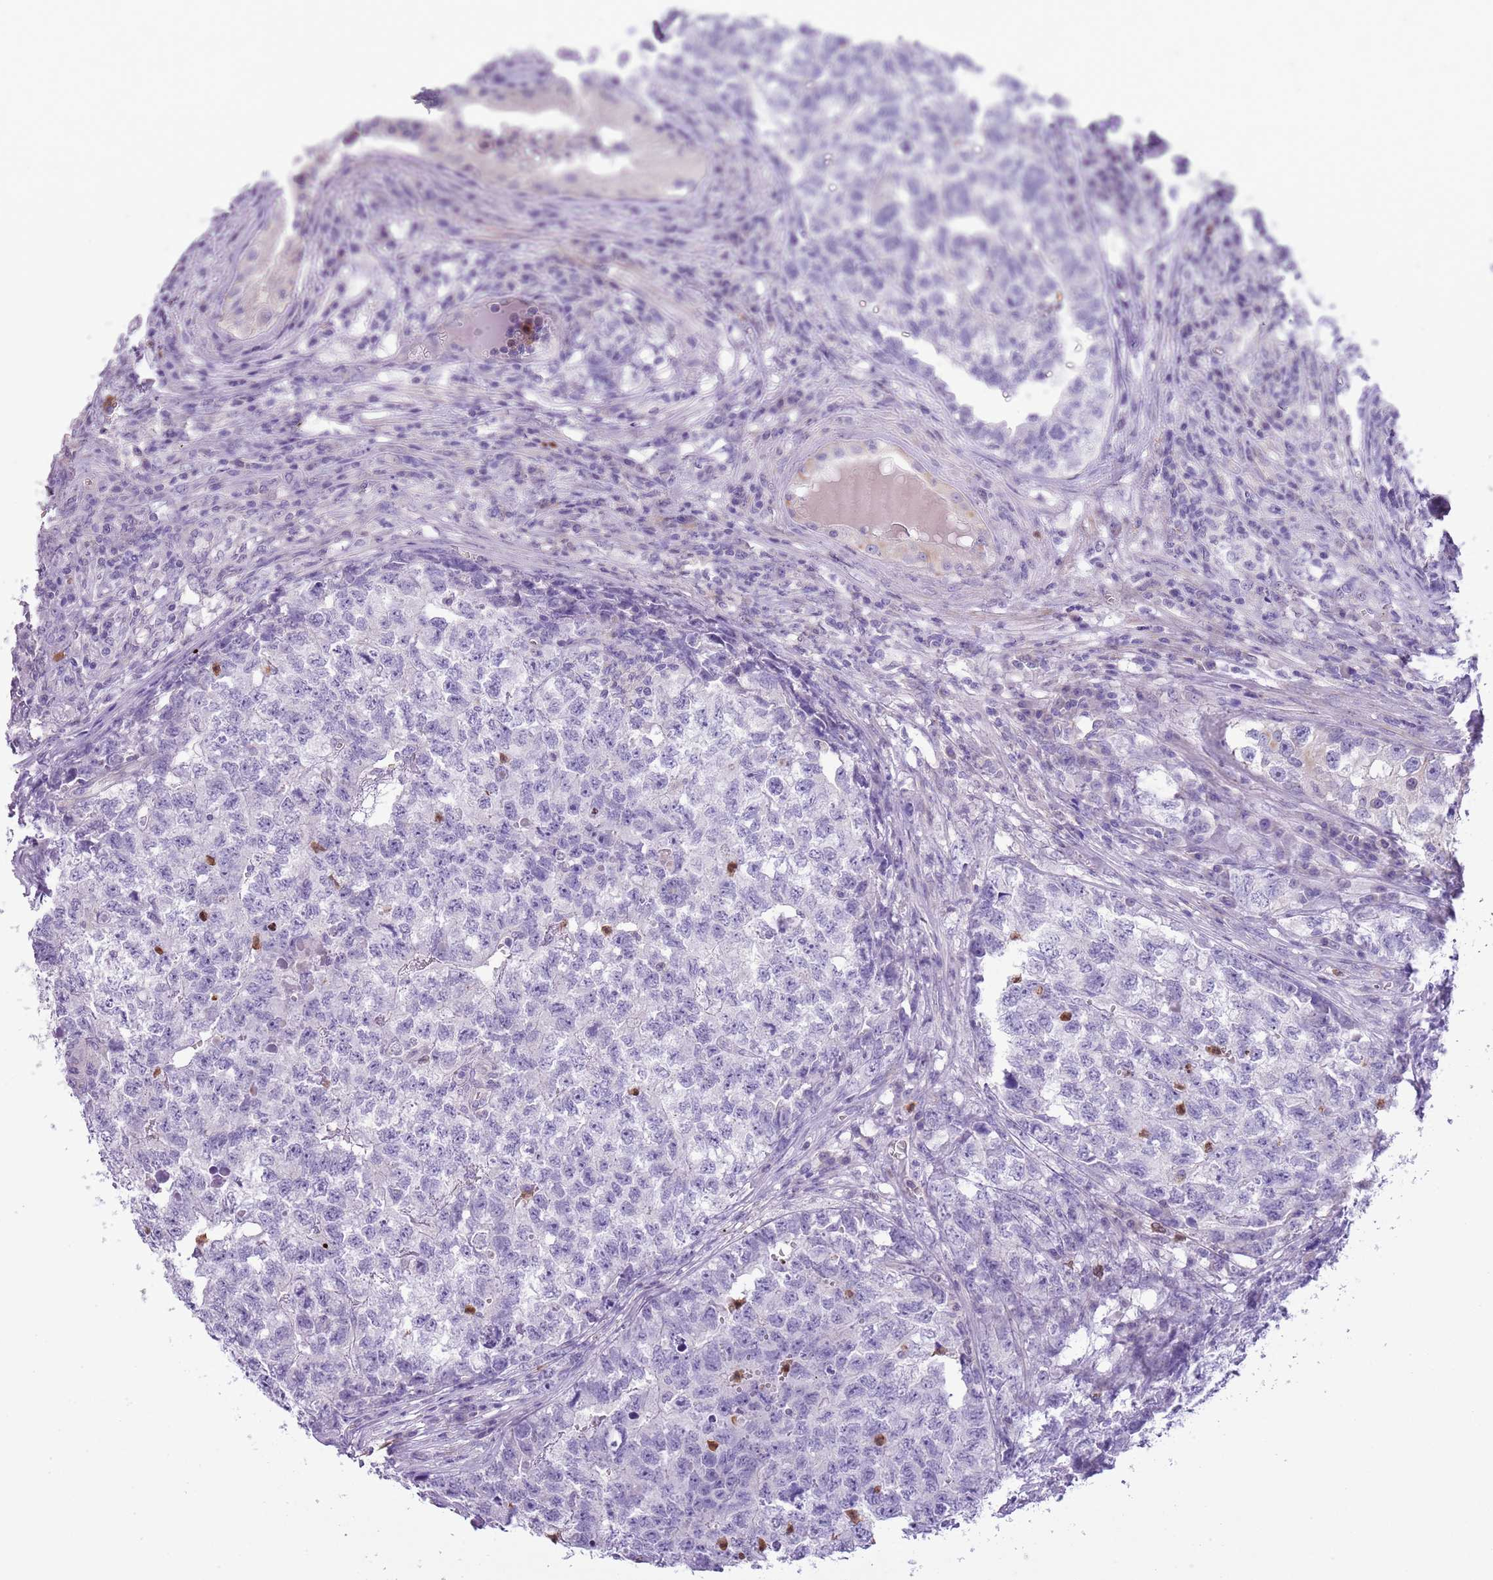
{"staining": {"intensity": "negative", "quantity": "none", "location": "none"}, "tissue": "testis cancer", "cell_type": "Tumor cells", "image_type": "cancer", "snomed": [{"axis": "morphology", "description": "Carcinoma, Embryonal, NOS"}, {"axis": "topography", "description": "Testis"}], "caption": "Tumor cells show no significant protein positivity in testis cancer (embryonal carcinoma).", "gene": "OR6M1", "patient": {"sex": "male", "age": 31}}